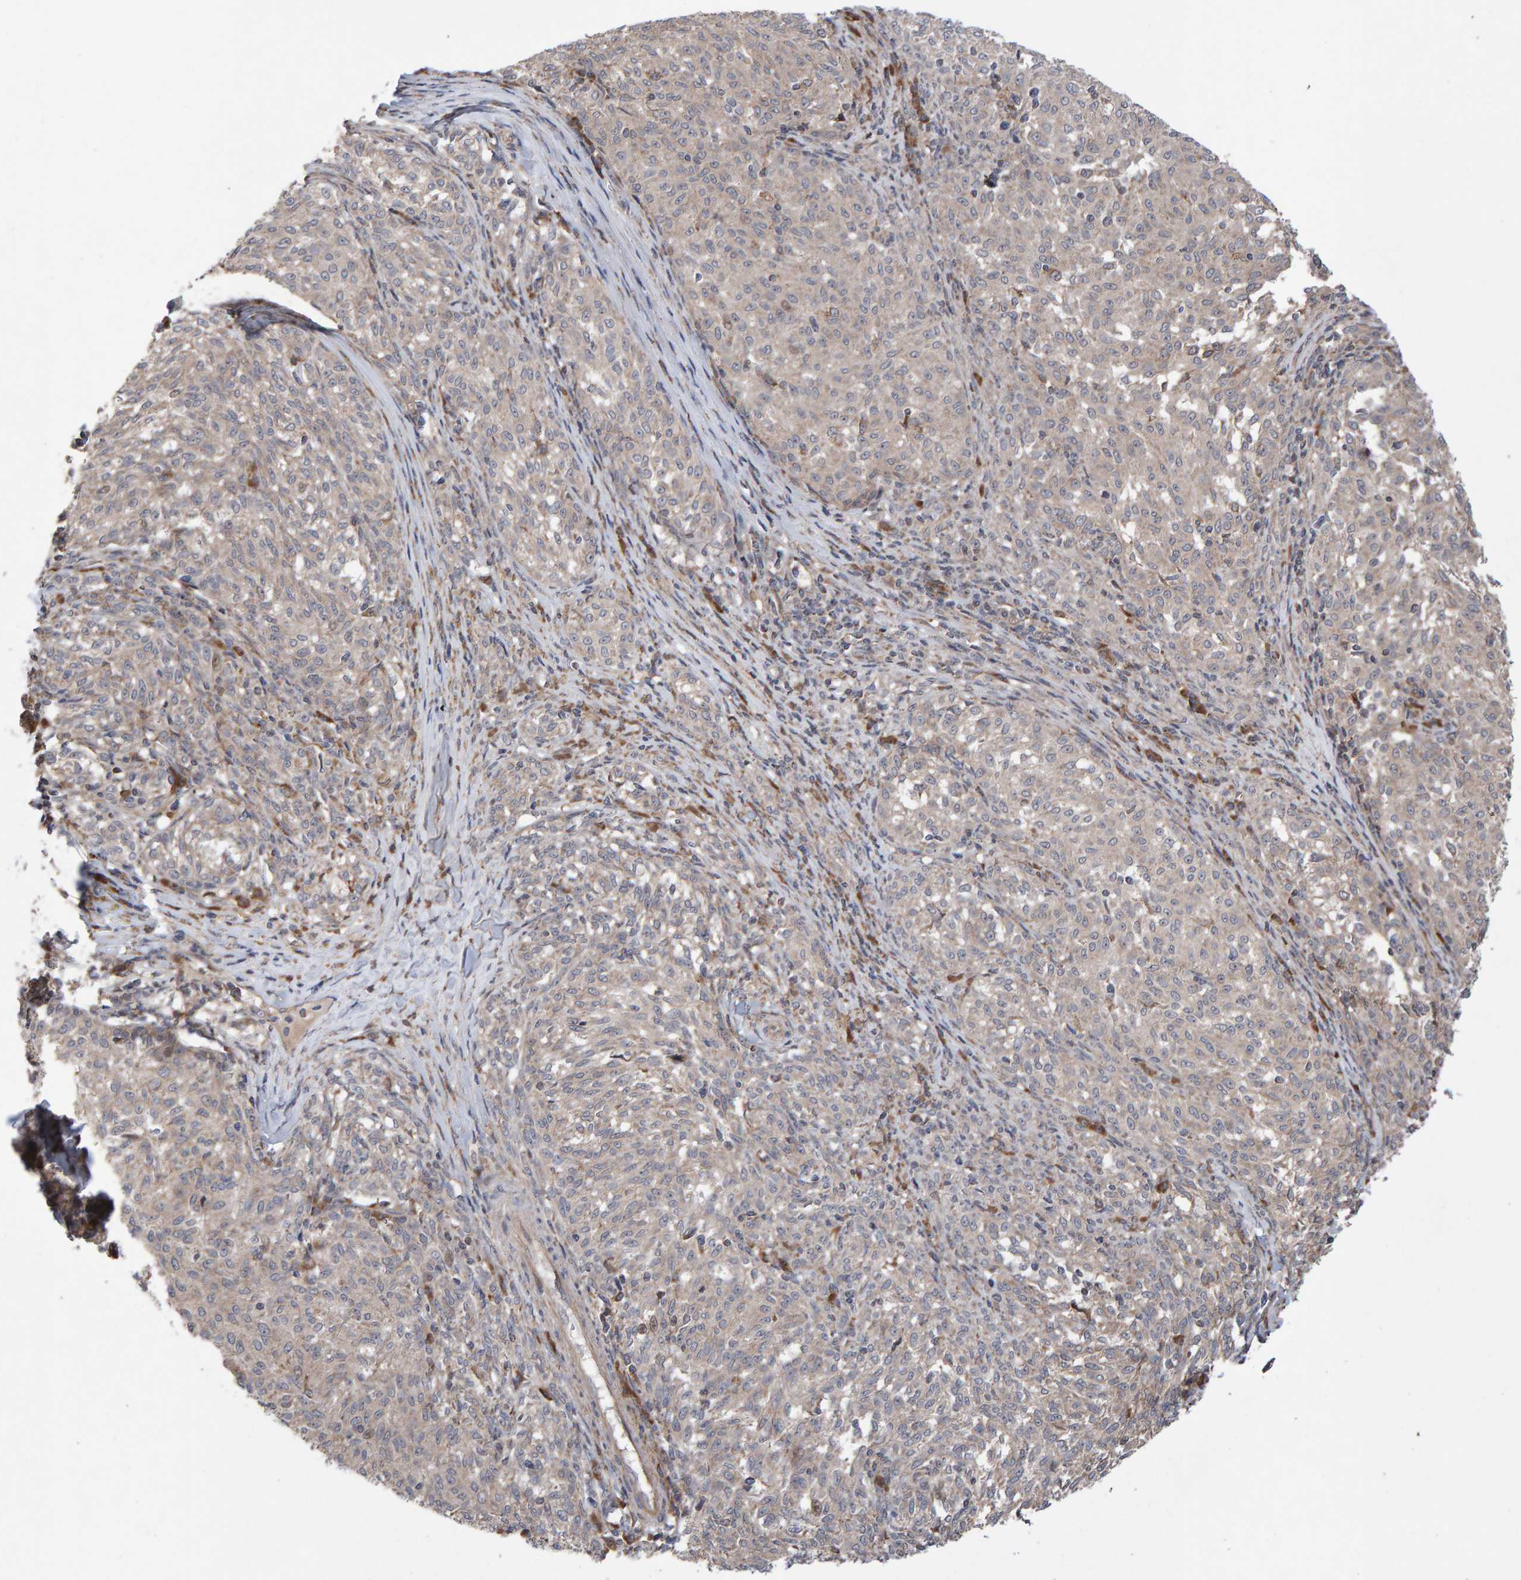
{"staining": {"intensity": "negative", "quantity": "none", "location": "none"}, "tissue": "melanoma", "cell_type": "Tumor cells", "image_type": "cancer", "snomed": [{"axis": "morphology", "description": "Malignant melanoma, NOS"}, {"axis": "topography", "description": "Skin"}], "caption": "Tumor cells are negative for brown protein staining in malignant melanoma. Brightfield microscopy of immunohistochemistry (IHC) stained with DAB (brown) and hematoxylin (blue), captured at high magnification.", "gene": "PECR", "patient": {"sex": "female", "age": 72}}